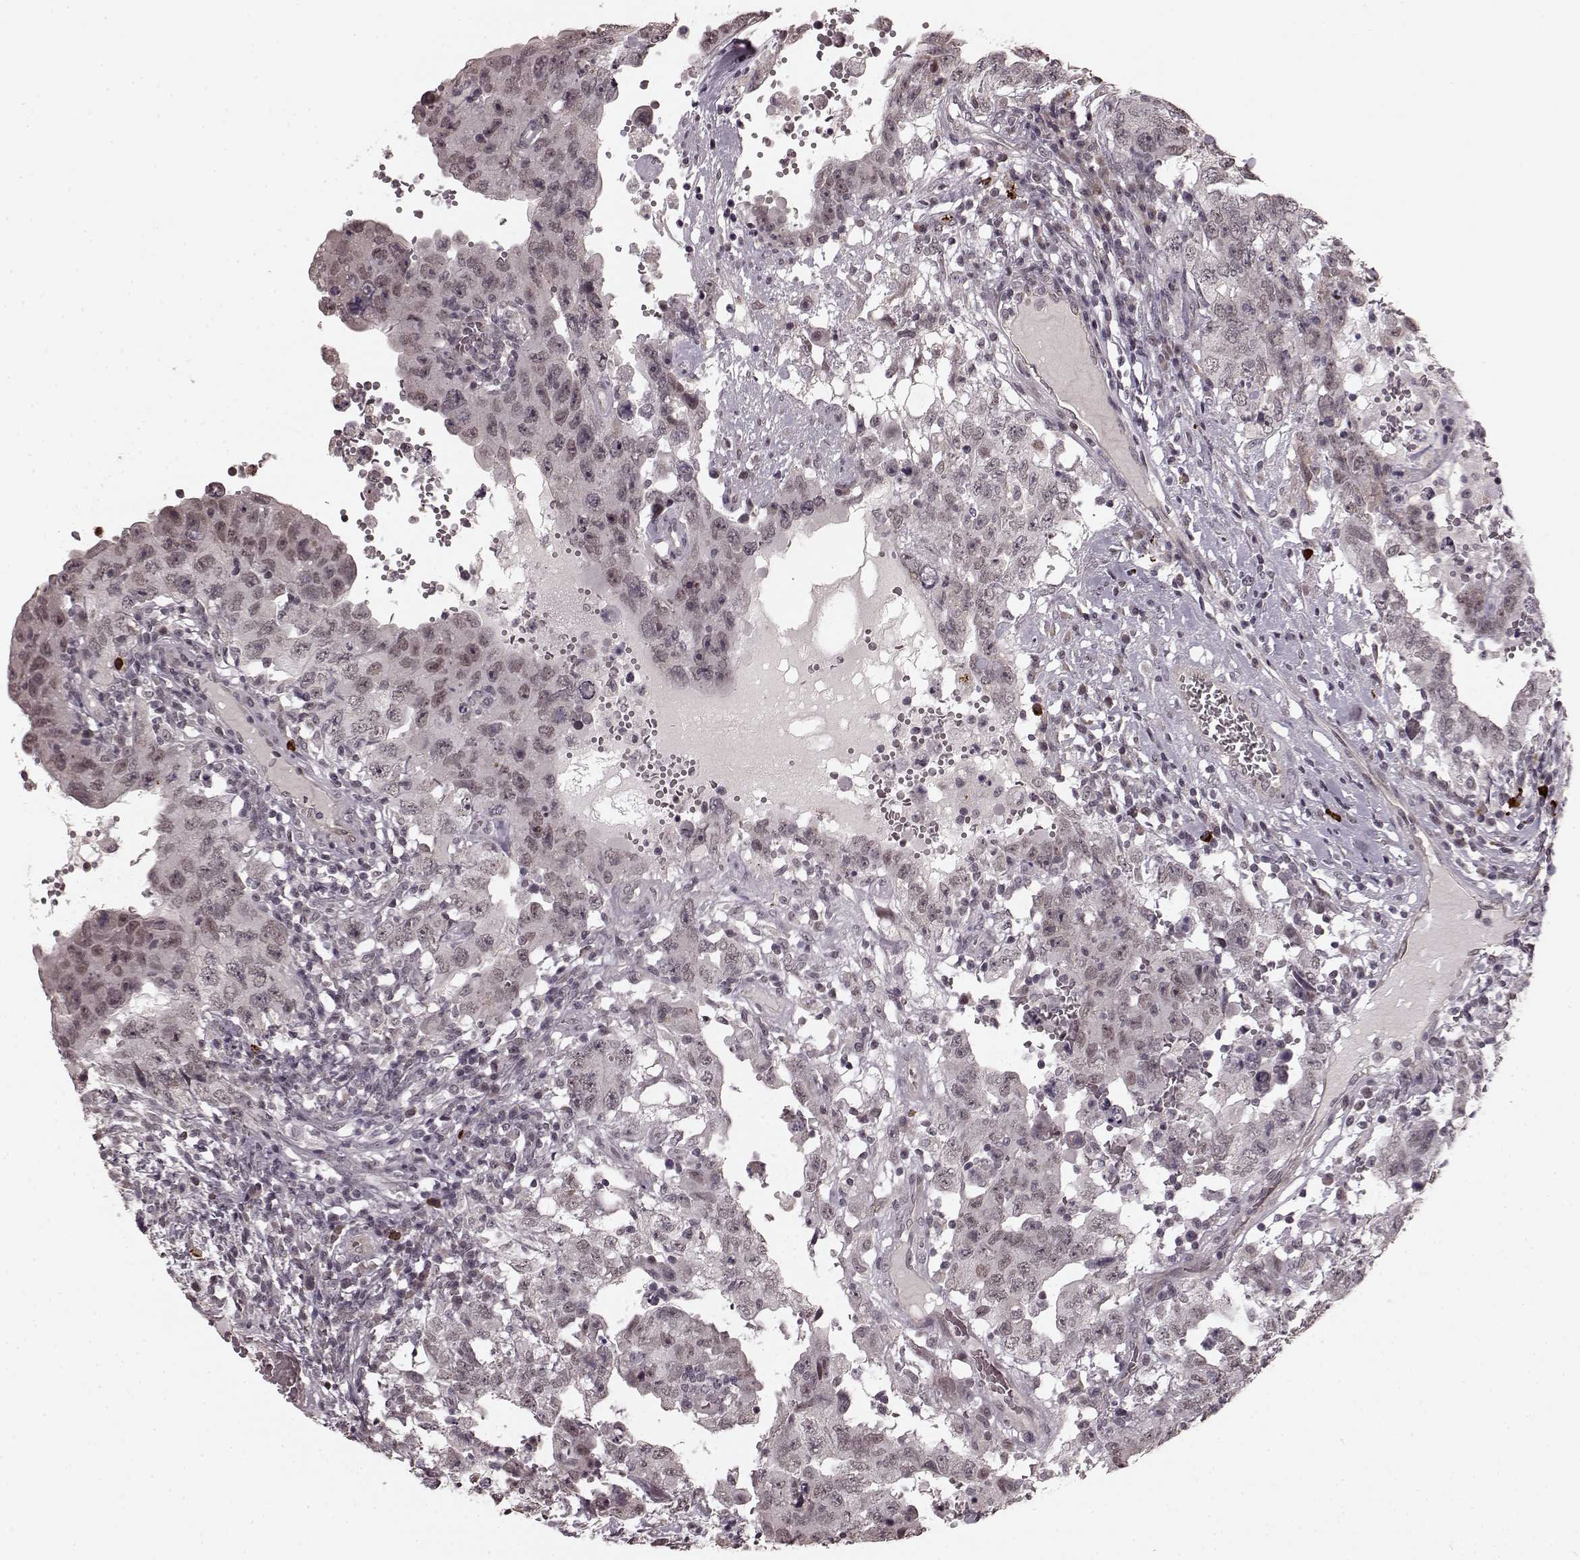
{"staining": {"intensity": "negative", "quantity": "none", "location": "none"}, "tissue": "testis cancer", "cell_type": "Tumor cells", "image_type": "cancer", "snomed": [{"axis": "morphology", "description": "Carcinoma, Embryonal, NOS"}, {"axis": "topography", "description": "Testis"}], "caption": "Immunohistochemical staining of embryonal carcinoma (testis) reveals no significant expression in tumor cells.", "gene": "PLCB4", "patient": {"sex": "male", "age": 26}}